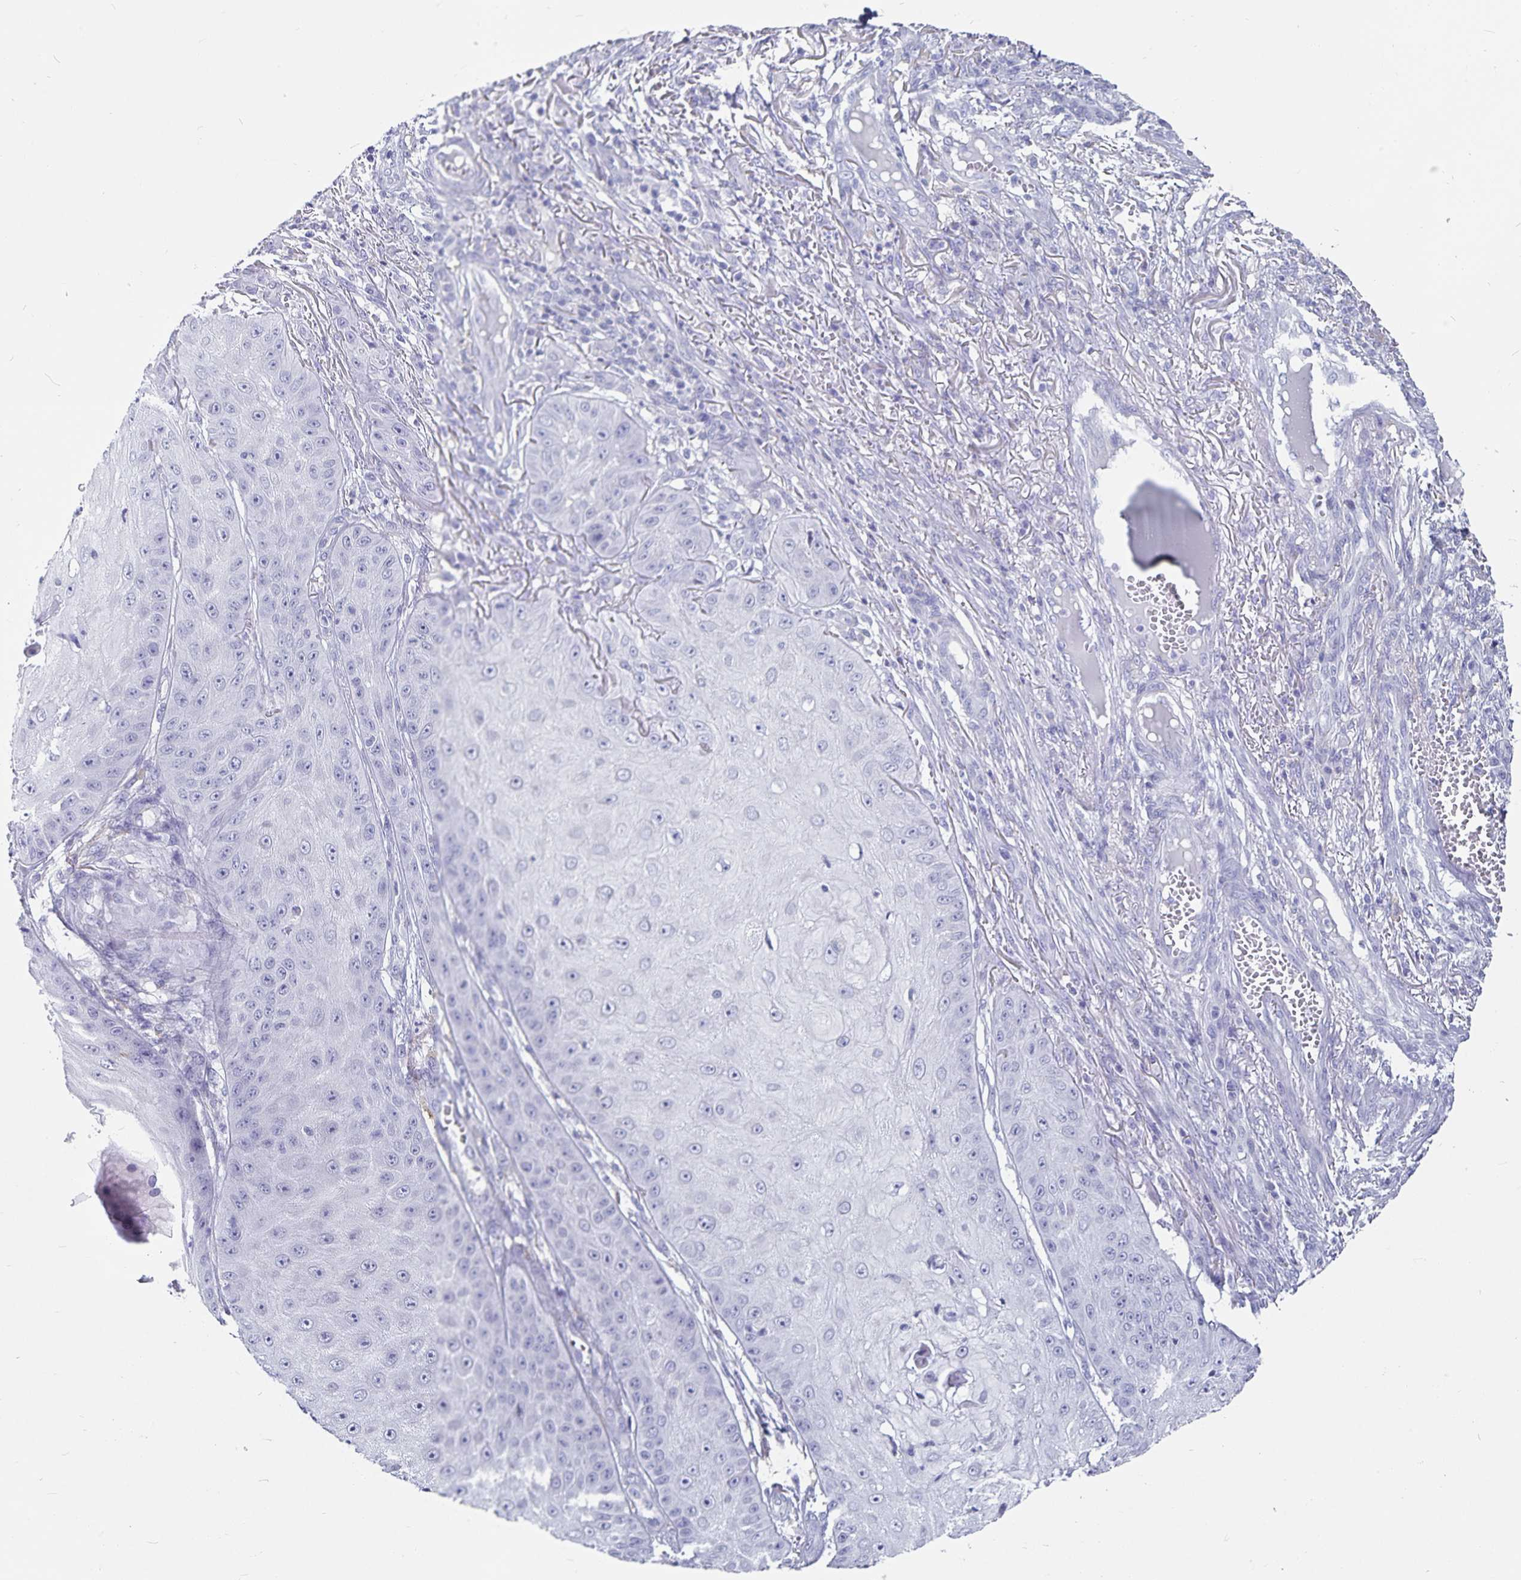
{"staining": {"intensity": "negative", "quantity": "none", "location": "none"}, "tissue": "skin cancer", "cell_type": "Tumor cells", "image_type": "cancer", "snomed": [{"axis": "morphology", "description": "Squamous cell carcinoma, NOS"}, {"axis": "topography", "description": "Skin"}], "caption": "Micrograph shows no significant protein positivity in tumor cells of skin cancer (squamous cell carcinoma).", "gene": "PLAC1", "patient": {"sex": "male", "age": 70}}